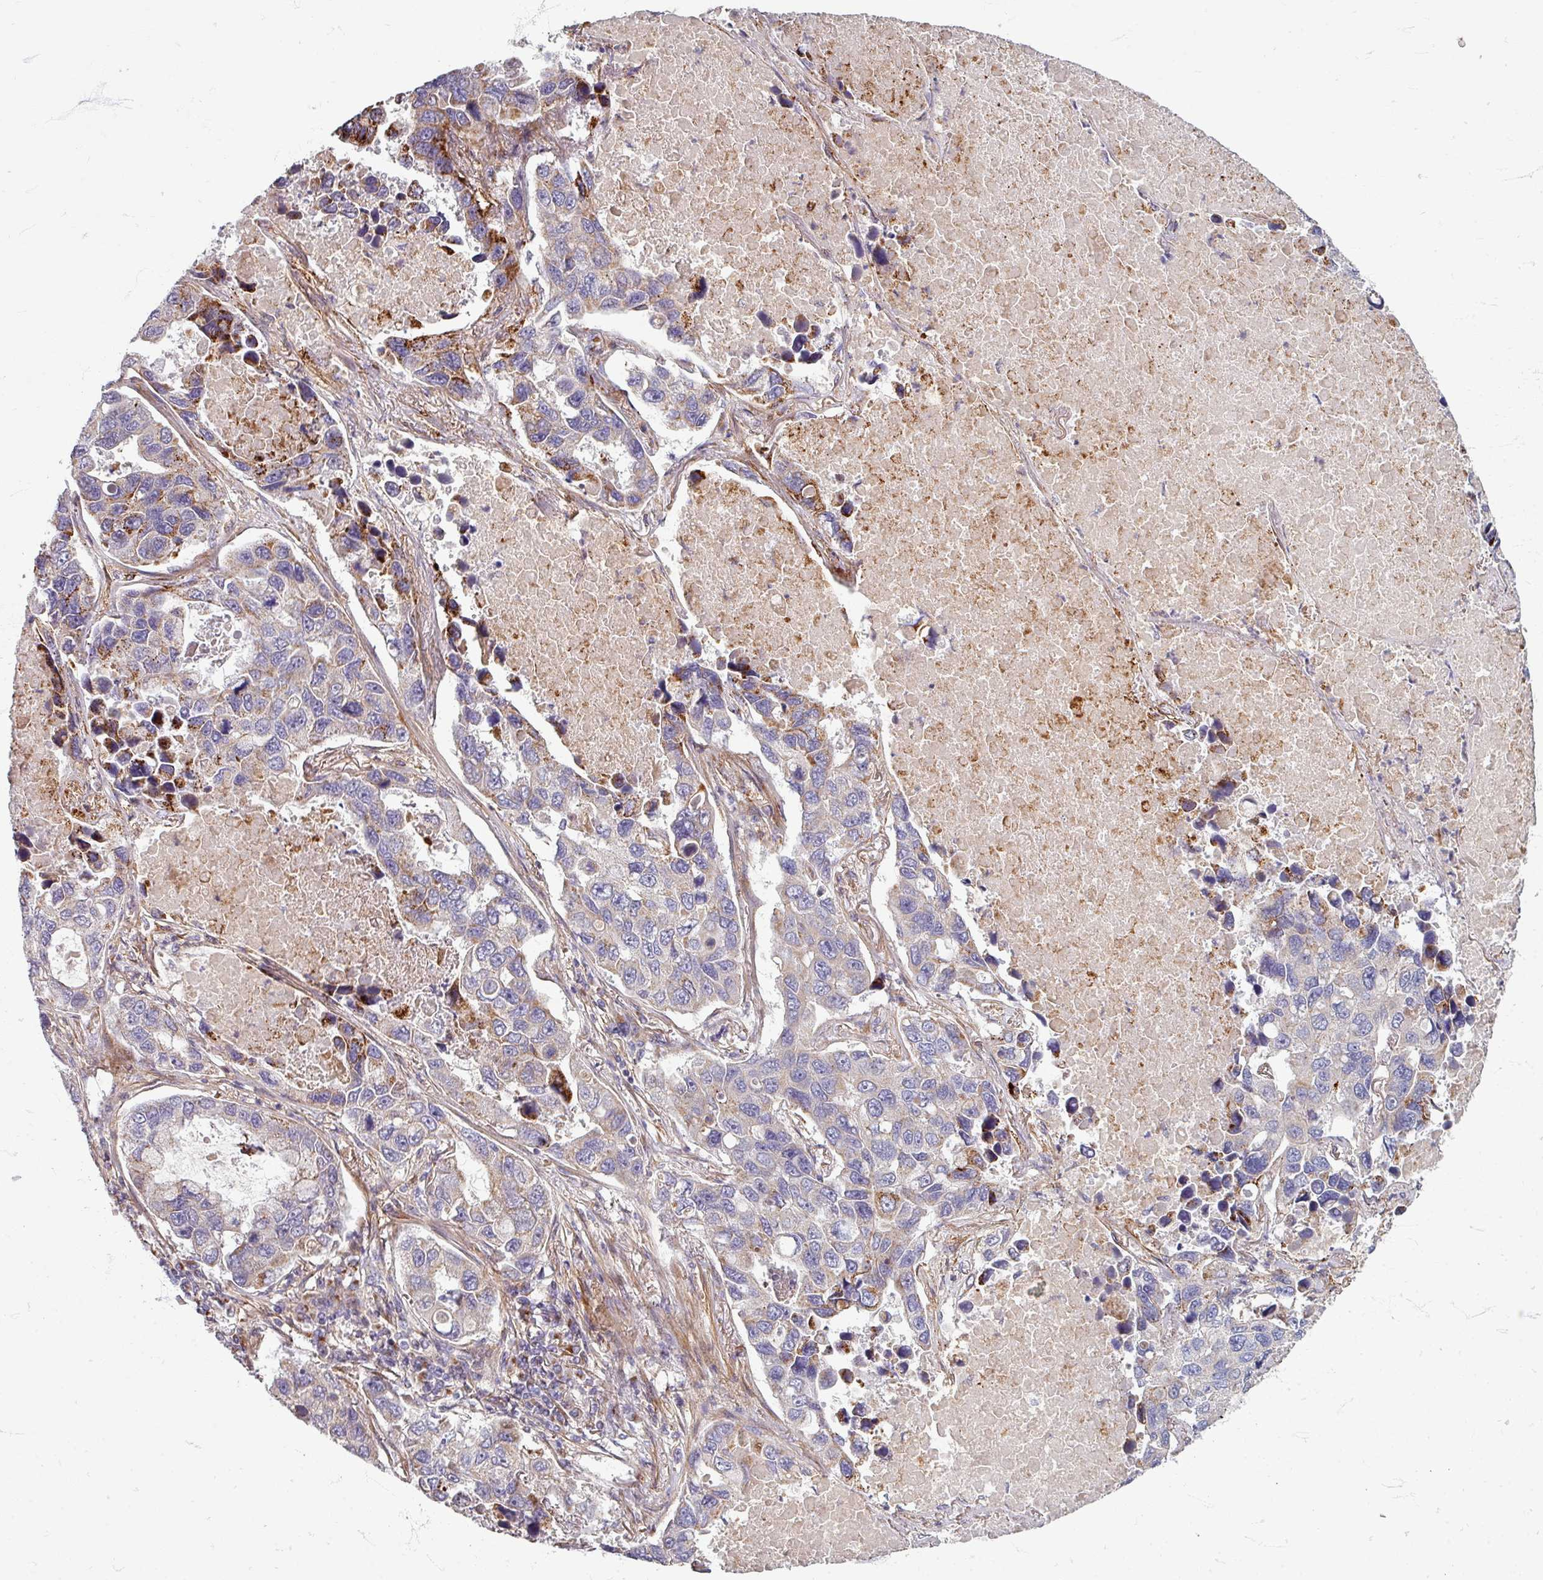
{"staining": {"intensity": "moderate", "quantity": "<25%", "location": "cytoplasmic/membranous"}, "tissue": "lung cancer", "cell_type": "Tumor cells", "image_type": "cancer", "snomed": [{"axis": "morphology", "description": "Adenocarcinoma, NOS"}, {"axis": "topography", "description": "Lung"}], "caption": "Protein expression analysis of human lung cancer (adenocarcinoma) reveals moderate cytoplasmic/membranous staining in approximately <25% of tumor cells.", "gene": "GABARAPL1", "patient": {"sex": "male", "age": 64}}